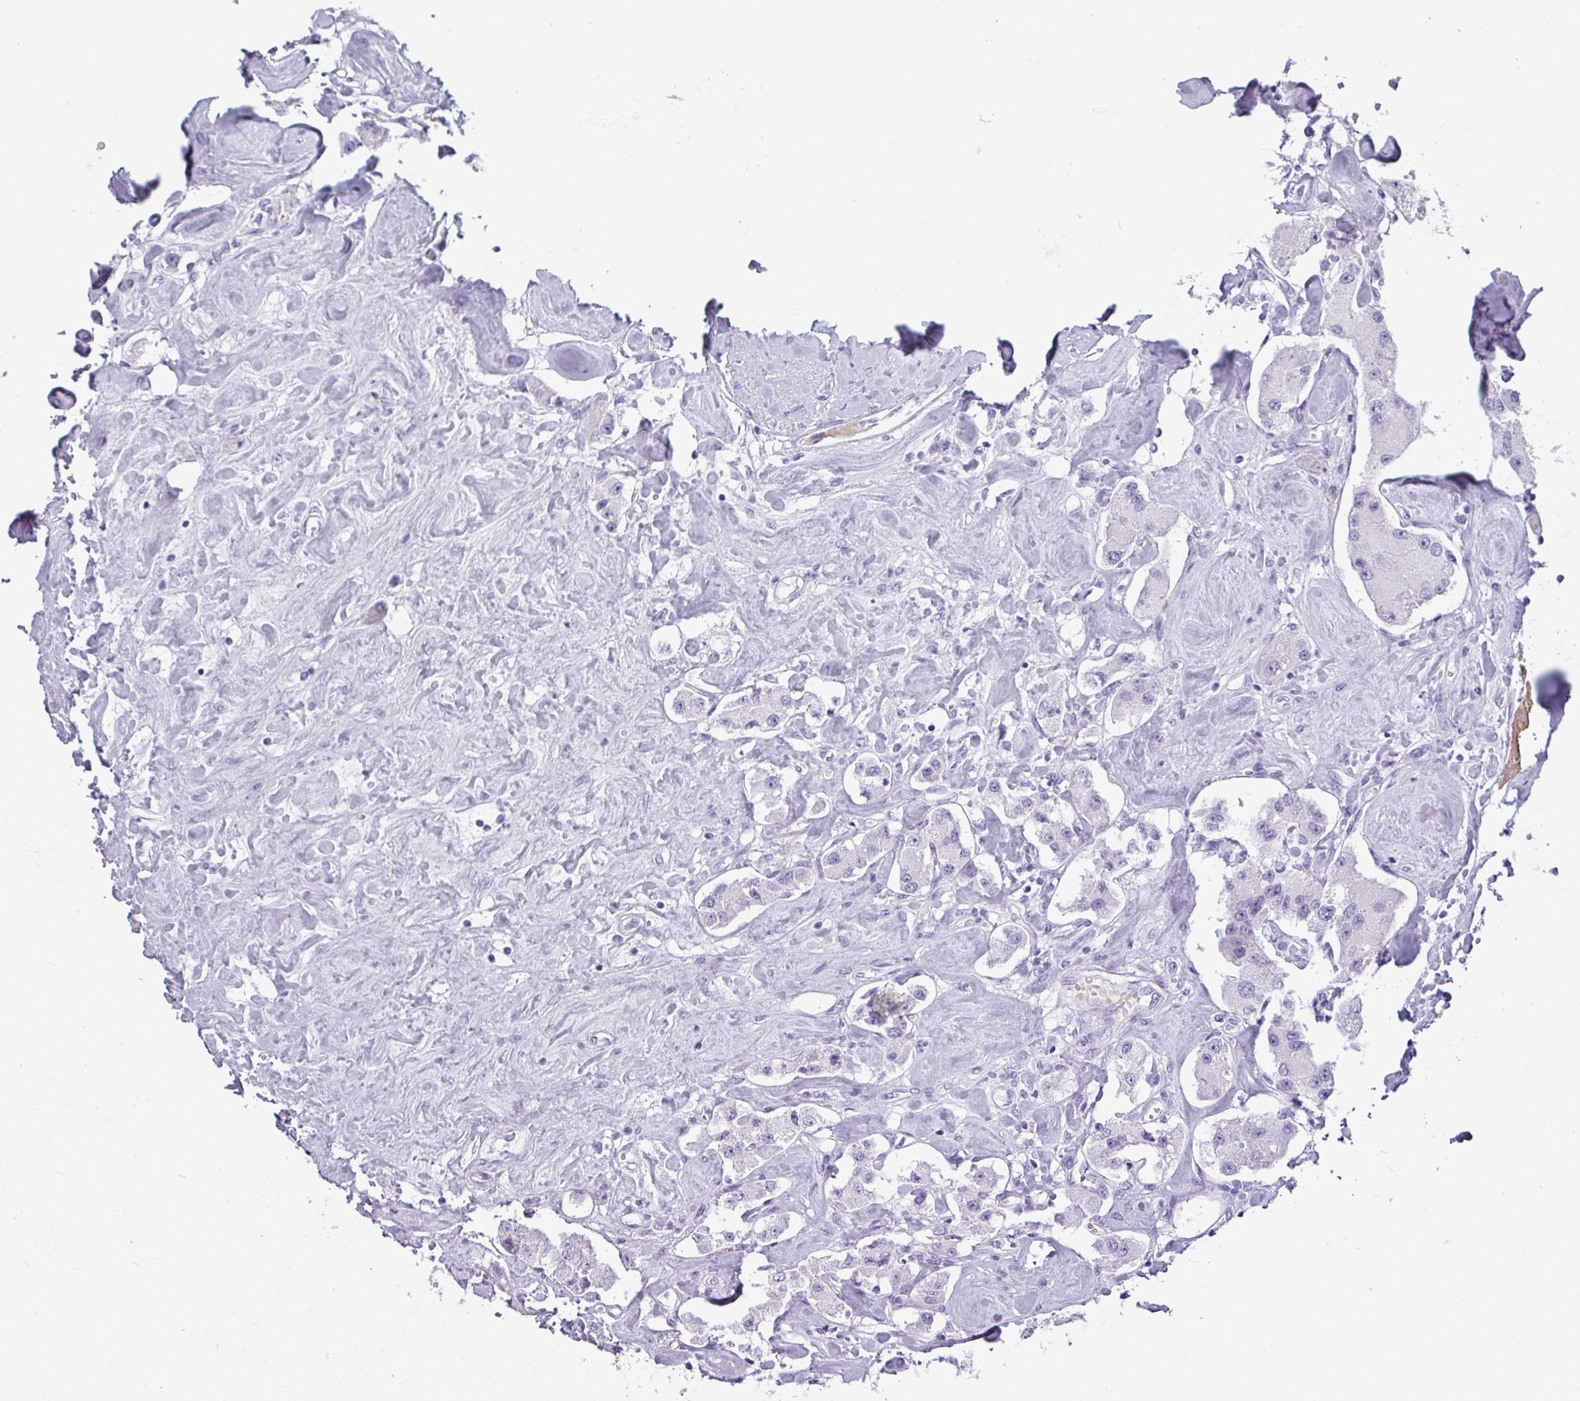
{"staining": {"intensity": "negative", "quantity": "none", "location": "none"}, "tissue": "carcinoid", "cell_type": "Tumor cells", "image_type": "cancer", "snomed": [{"axis": "morphology", "description": "Carcinoid, malignant, NOS"}, {"axis": "topography", "description": "Pancreas"}], "caption": "IHC micrograph of human carcinoid (malignant) stained for a protein (brown), which exhibits no expression in tumor cells.", "gene": "CRYBB2", "patient": {"sex": "male", "age": 41}}